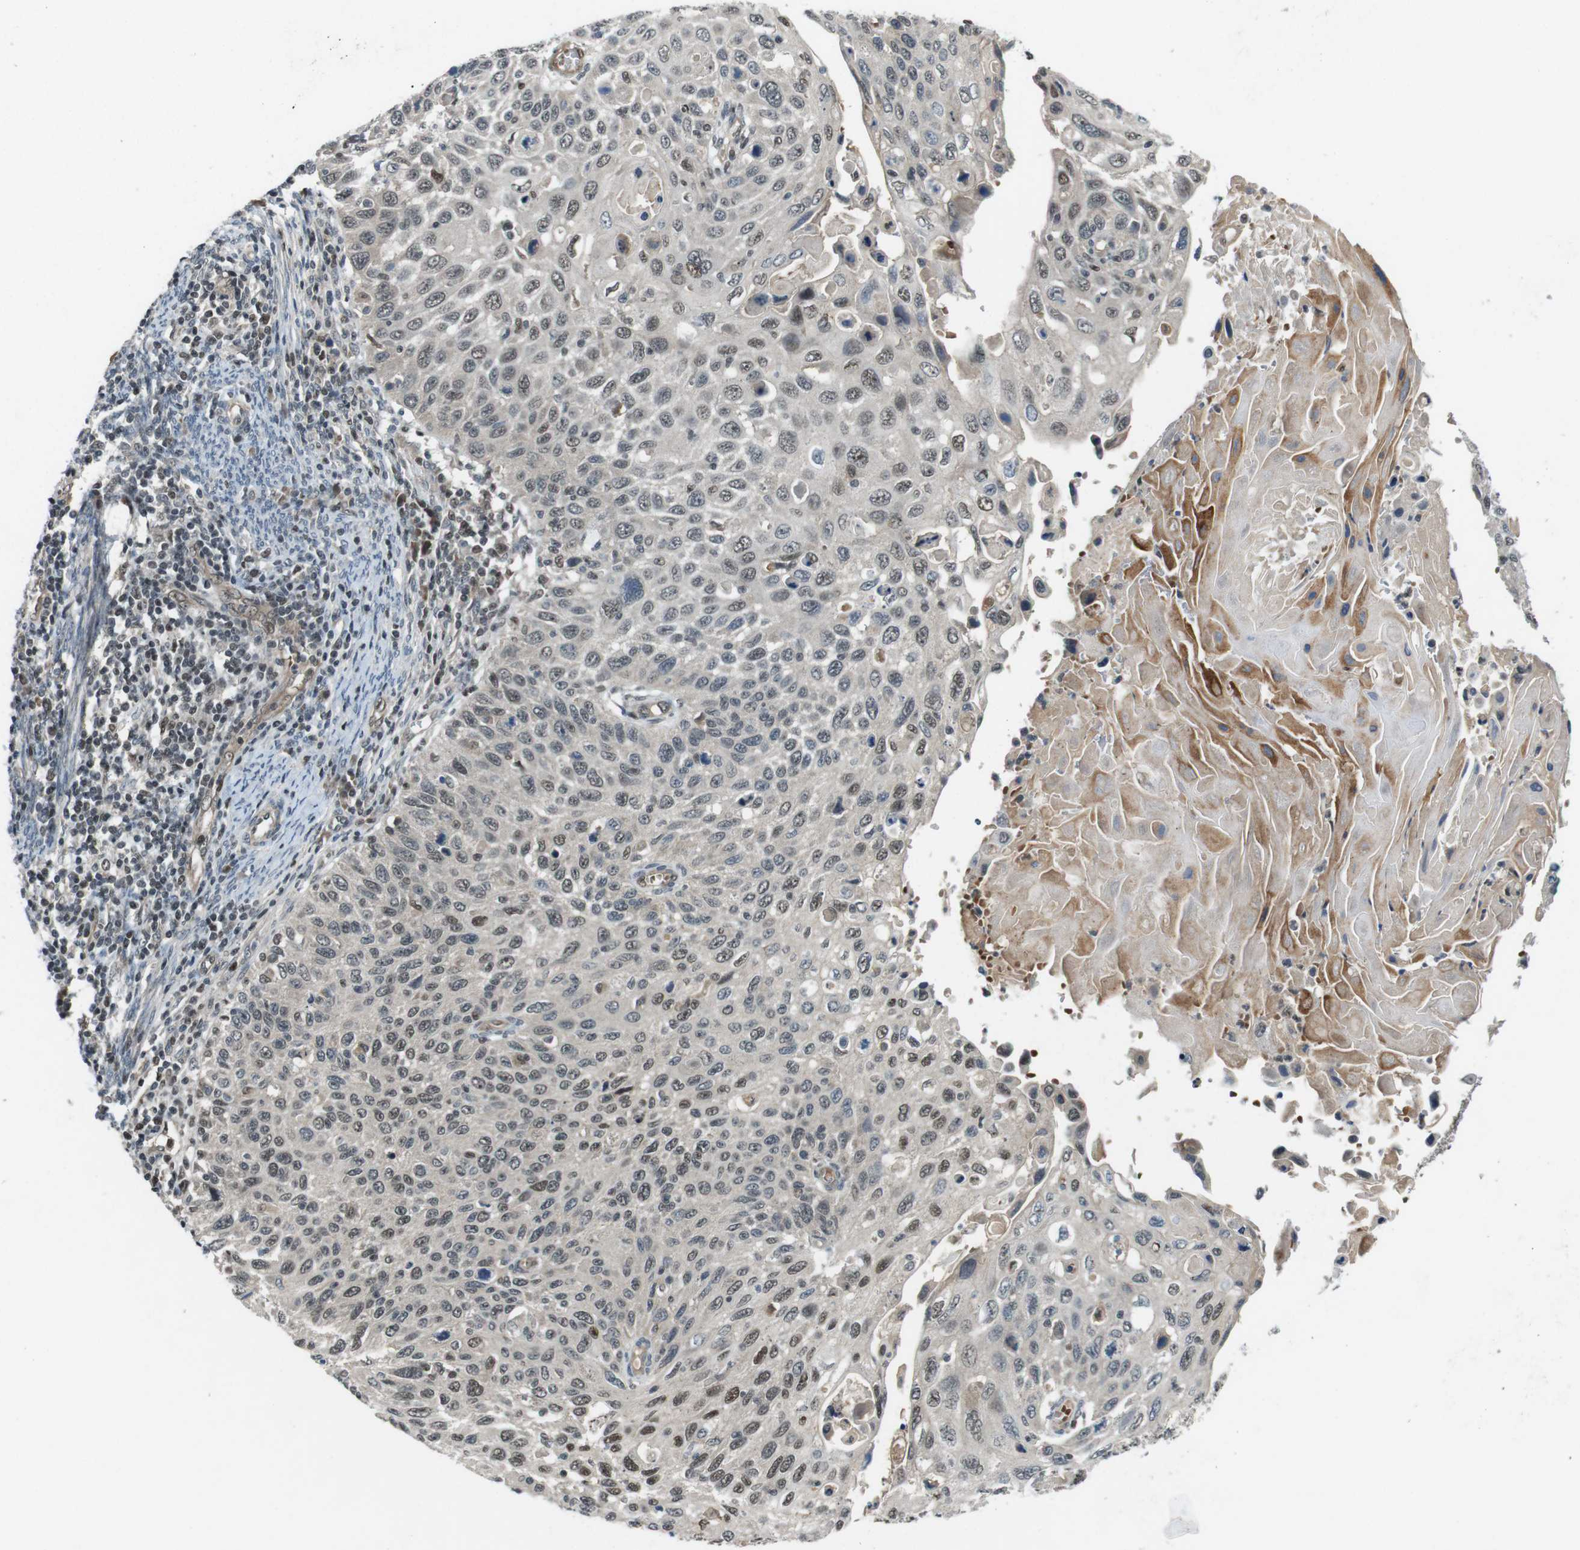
{"staining": {"intensity": "weak", "quantity": ">75%", "location": "nuclear"}, "tissue": "cervical cancer", "cell_type": "Tumor cells", "image_type": "cancer", "snomed": [{"axis": "morphology", "description": "Squamous cell carcinoma, NOS"}, {"axis": "topography", "description": "Cervix"}], "caption": "Immunohistochemistry (IHC) (DAB) staining of human cervical squamous cell carcinoma exhibits weak nuclear protein staining in about >75% of tumor cells.", "gene": "MAPKAPK5", "patient": {"sex": "female", "age": 70}}